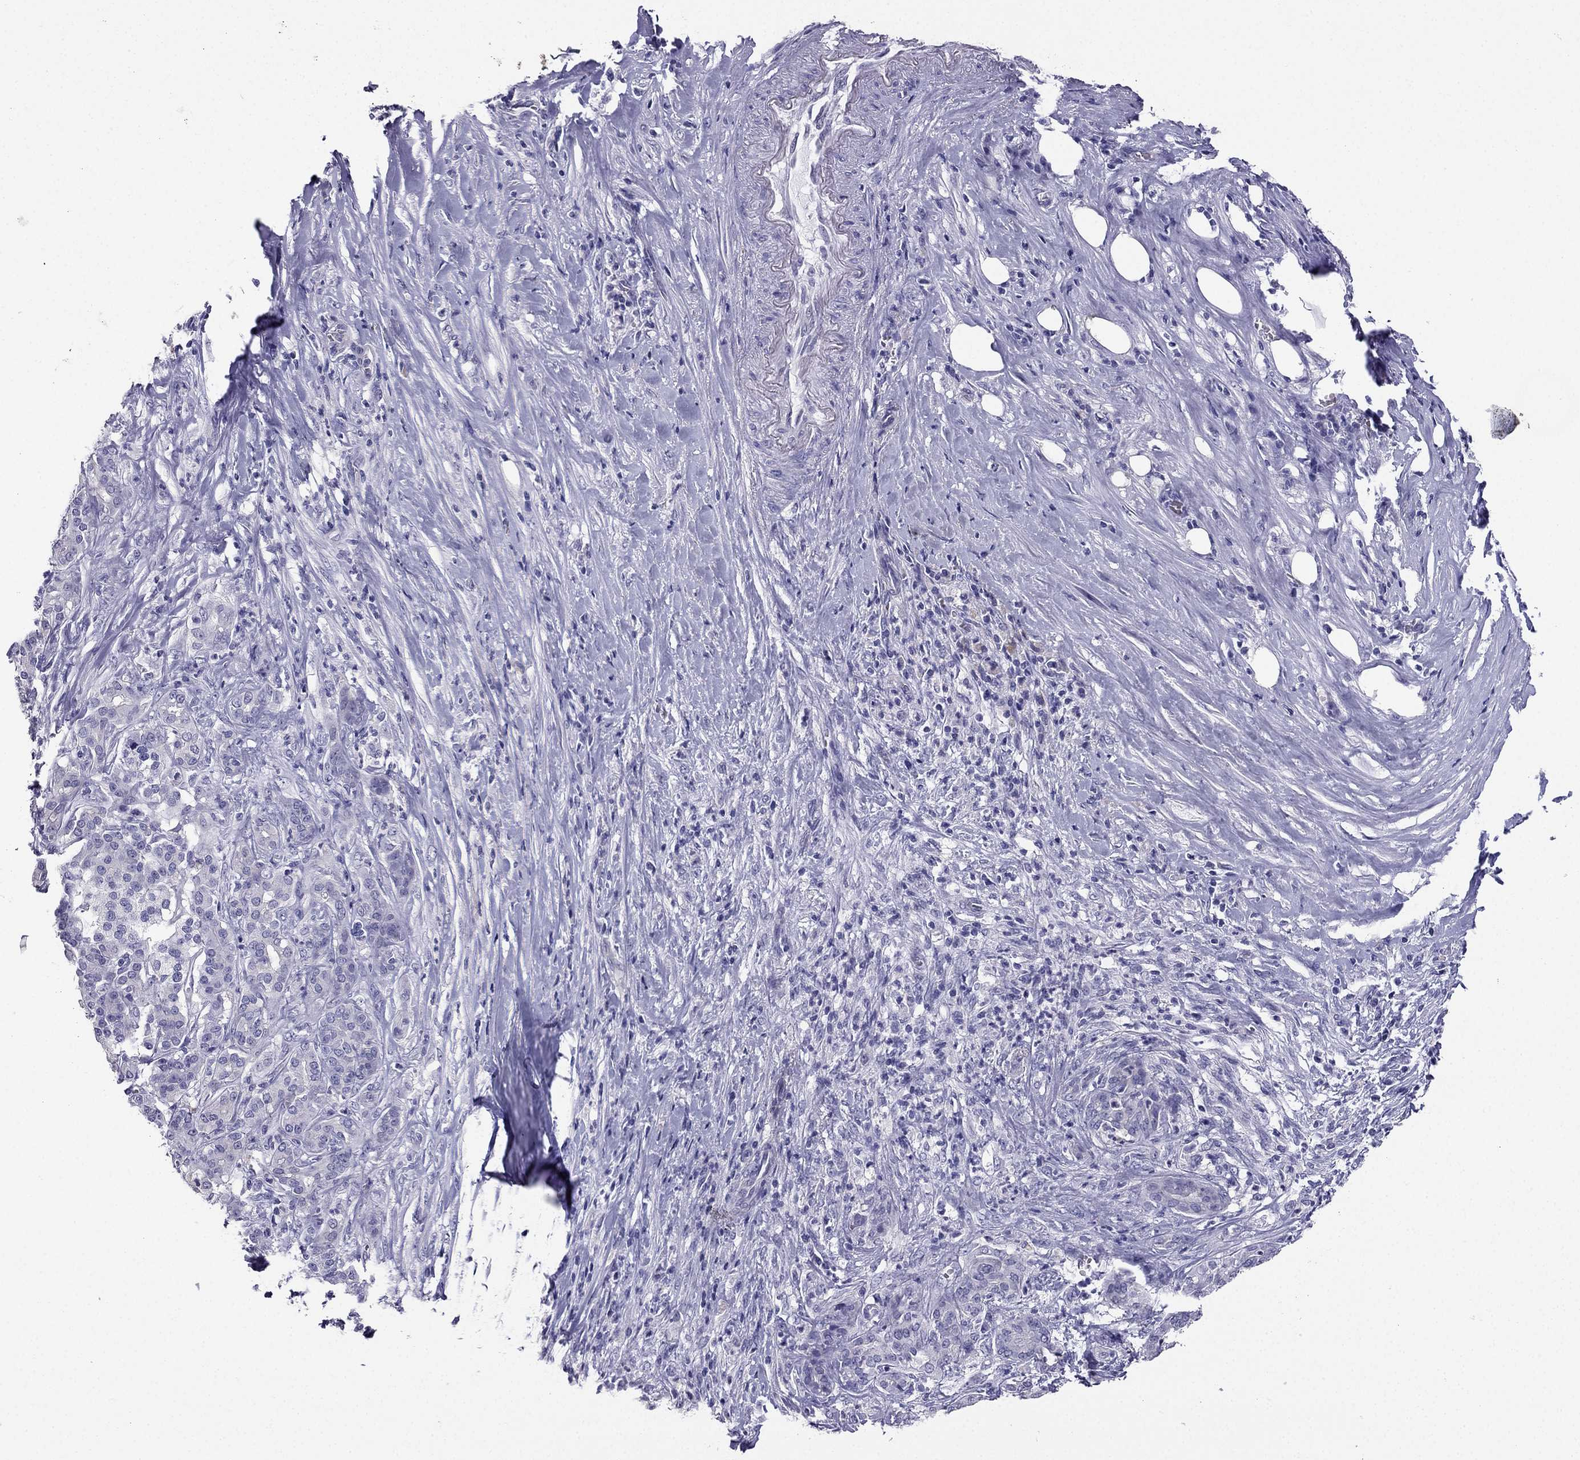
{"staining": {"intensity": "negative", "quantity": "none", "location": "none"}, "tissue": "pancreatic cancer", "cell_type": "Tumor cells", "image_type": "cancer", "snomed": [{"axis": "morphology", "description": "Adenocarcinoma, NOS"}, {"axis": "topography", "description": "Pancreas"}], "caption": "Pancreatic cancer (adenocarcinoma) stained for a protein using IHC reveals no expression tumor cells.", "gene": "KCNJ10", "patient": {"sex": "male", "age": 57}}